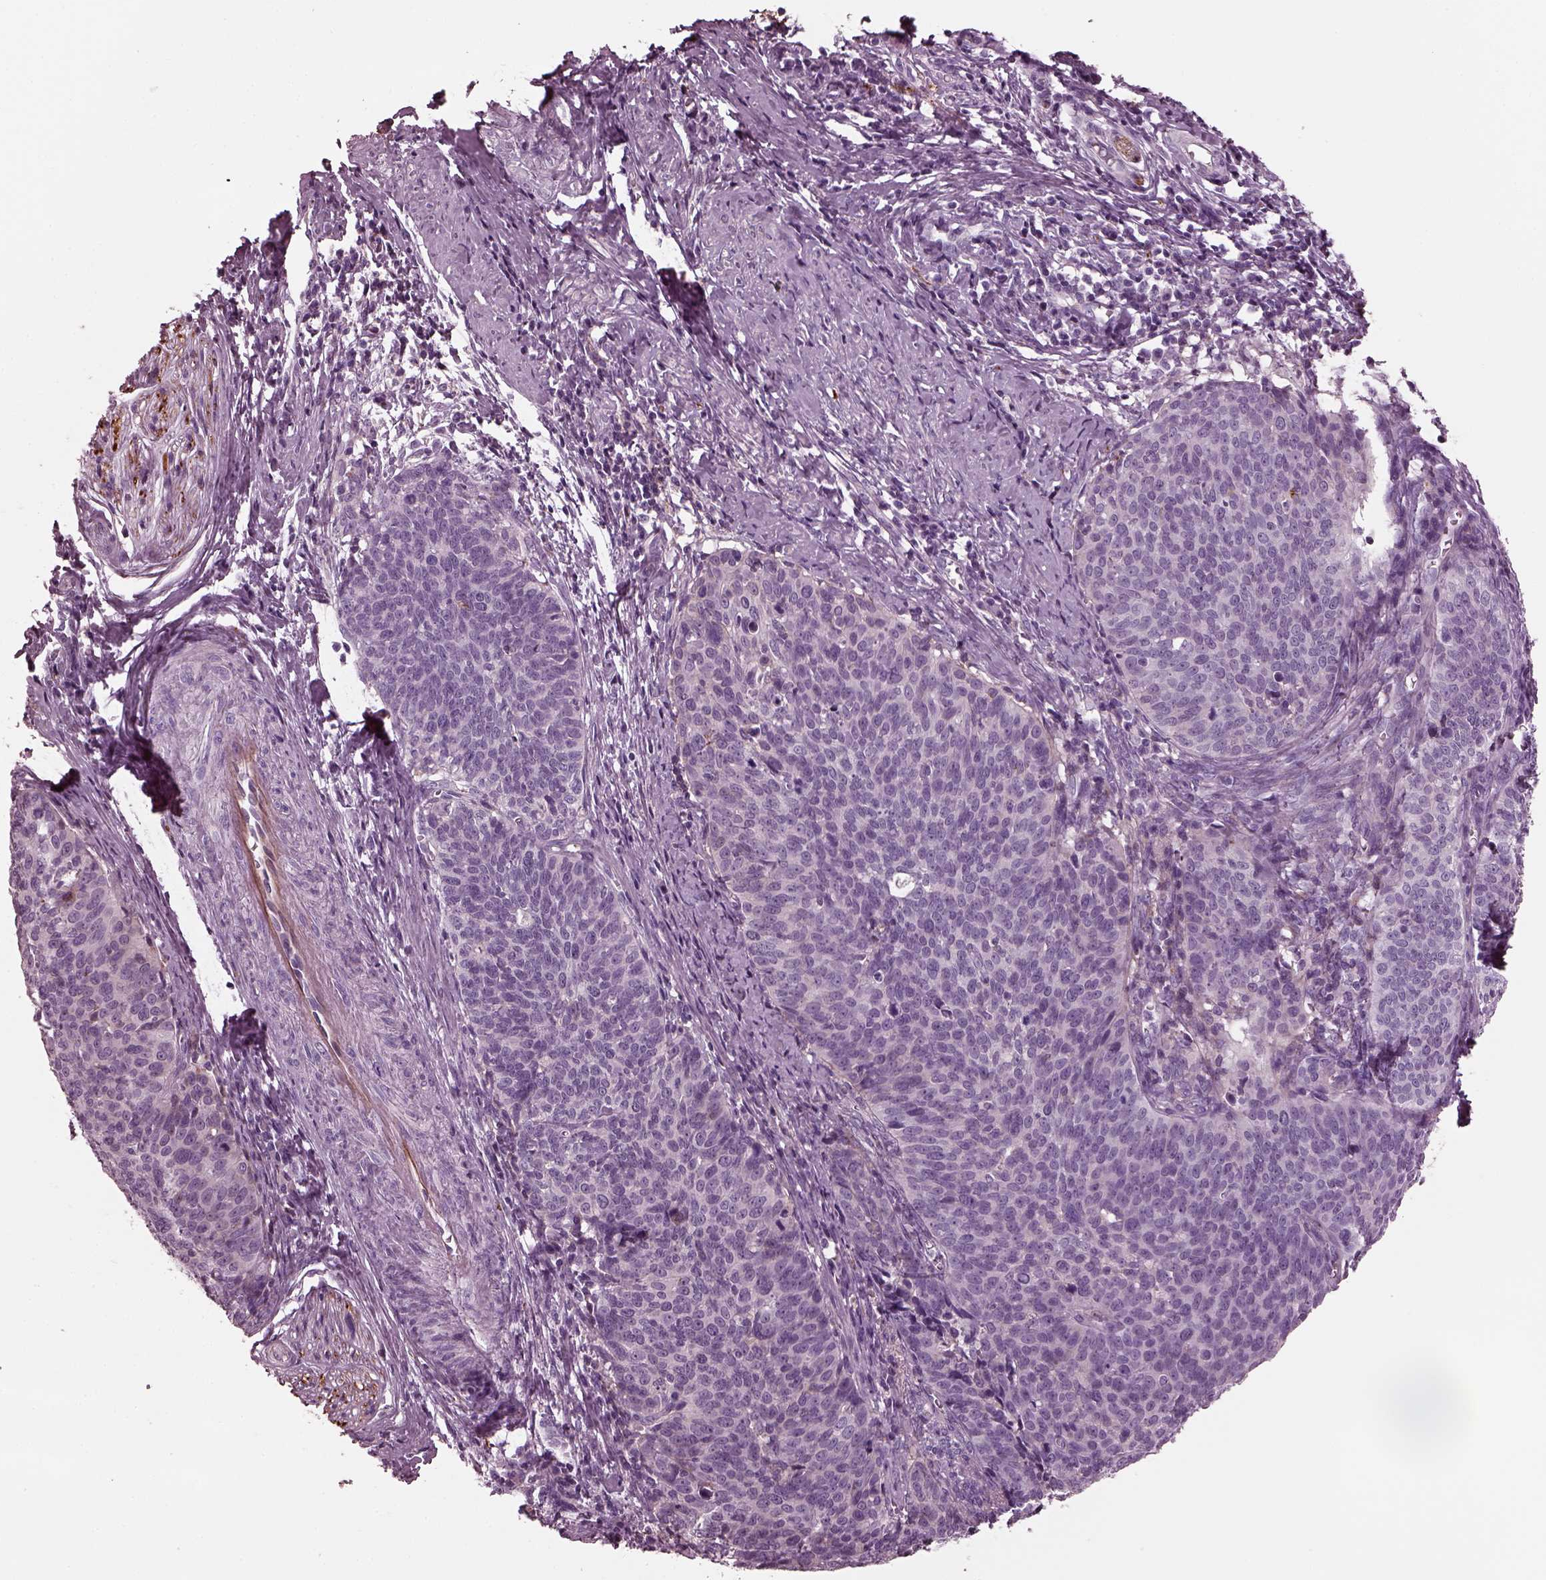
{"staining": {"intensity": "negative", "quantity": "none", "location": "none"}, "tissue": "cervical cancer", "cell_type": "Tumor cells", "image_type": "cancer", "snomed": [{"axis": "morphology", "description": "Normal tissue, NOS"}, {"axis": "morphology", "description": "Squamous cell carcinoma, NOS"}, {"axis": "topography", "description": "Cervix"}], "caption": "This is a histopathology image of immunohistochemistry staining of cervical cancer (squamous cell carcinoma), which shows no staining in tumor cells.", "gene": "GDF11", "patient": {"sex": "female", "age": 39}}